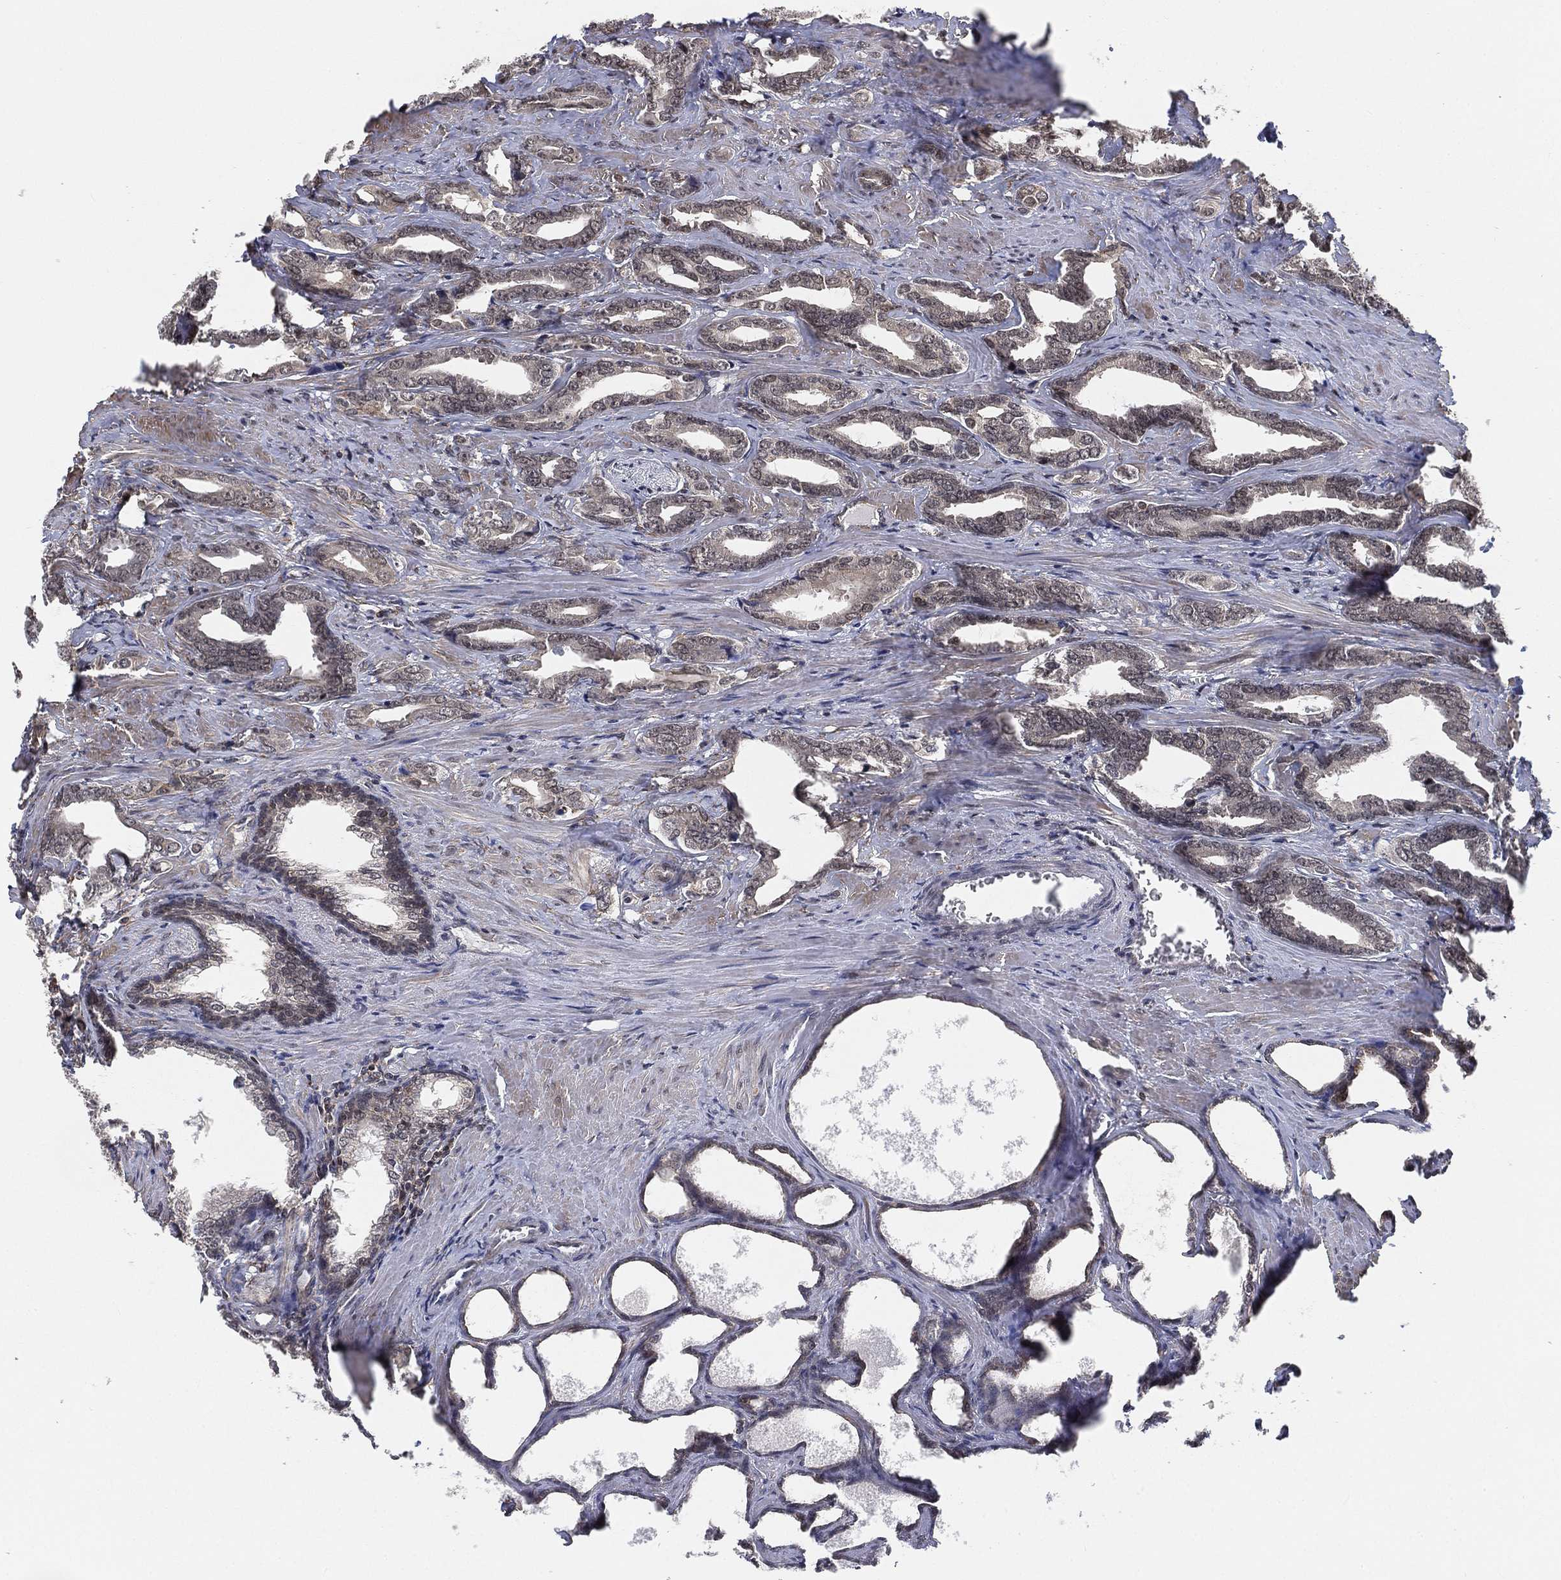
{"staining": {"intensity": "negative", "quantity": "none", "location": "none"}, "tissue": "prostate cancer", "cell_type": "Tumor cells", "image_type": "cancer", "snomed": [{"axis": "morphology", "description": "Adenocarcinoma, NOS"}, {"axis": "topography", "description": "Prostate"}], "caption": "This is an immunohistochemistry image of human prostate adenocarcinoma. There is no staining in tumor cells.", "gene": "RSRC2", "patient": {"sex": "male", "age": 66}}